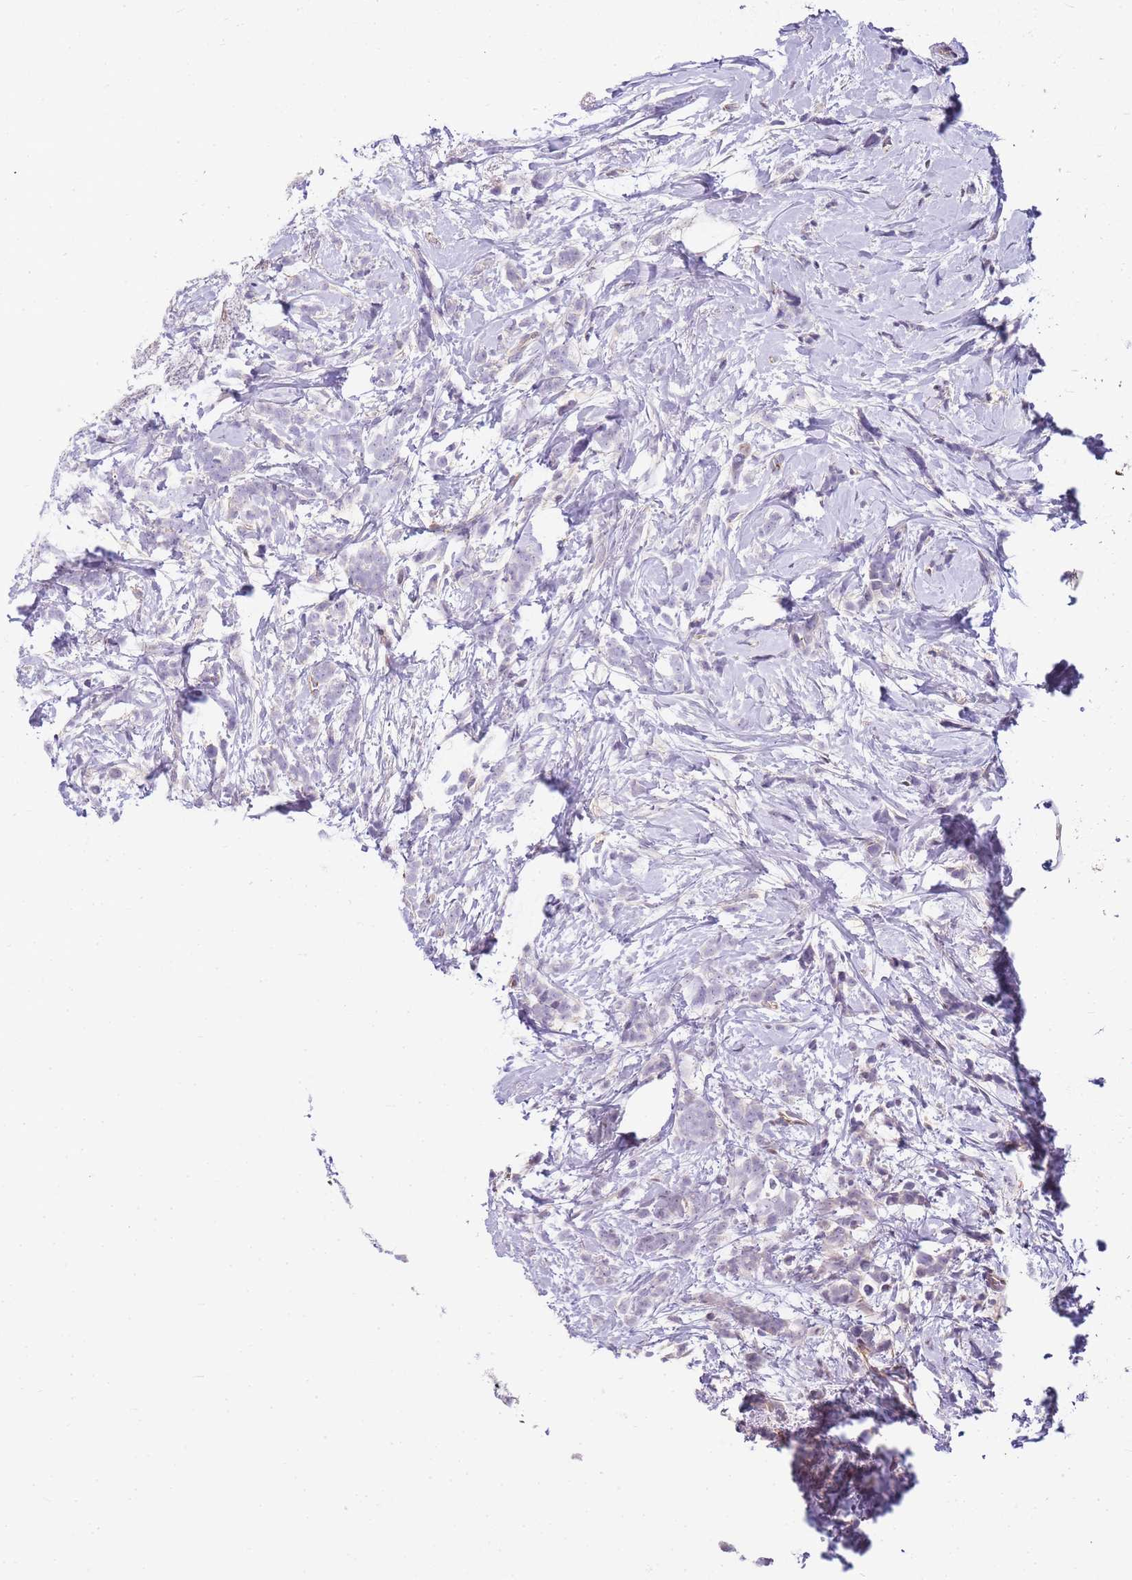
{"staining": {"intensity": "negative", "quantity": "none", "location": "none"}, "tissue": "breast cancer", "cell_type": "Tumor cells", "image_type": "cancer", "snomed": [{"axis": "morphology", "description": "Lobular carcinoma"}, {"axis": "topography", "description": "Breast"}], "caption": "Tumor cells show no significant expression in breast cancer (lobular carcinoma). (Immunohistochemistry, brightfield microscopy, high magnification).", "gene": "CLBA1", "patient": {"sex": "female", "age": 58}}